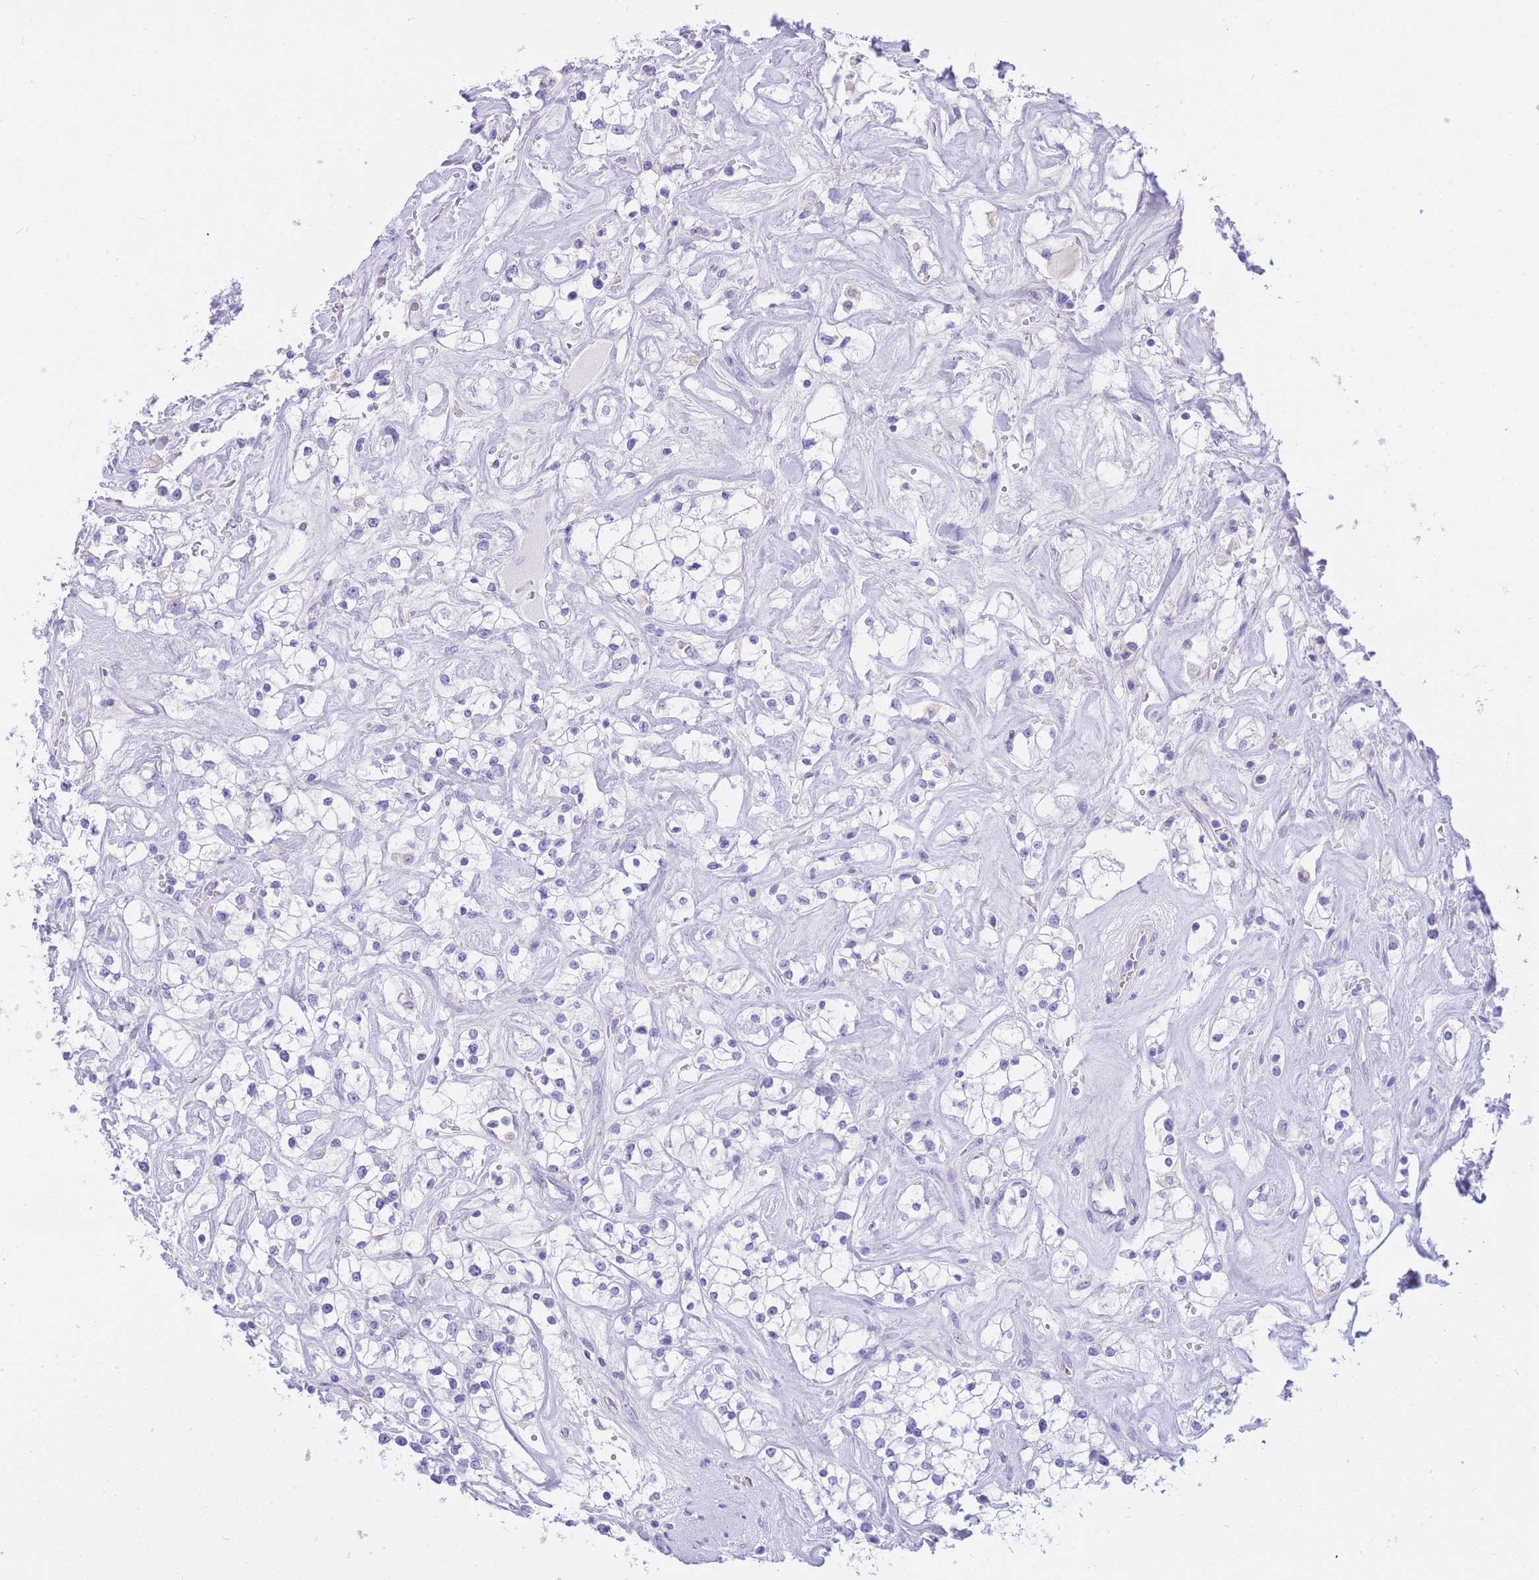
{"staining": {"intensity": "negative", "quantity": "none", "location": "none"}, "tissue": "renal cancer", "cell_type": "Tumor cells", "image_type": "cancer", "snomed": [{"axis": "morphology", "description": "Adenocarcinoma, NOS"}, {"axis": "topography", "description": "Kidney"}], "caption": "Tumor cells show no significant protein expression in adenocarcinoma (renal).", "gene": "SULT1A1", "patient": {"sex": "male", "age": 77}}